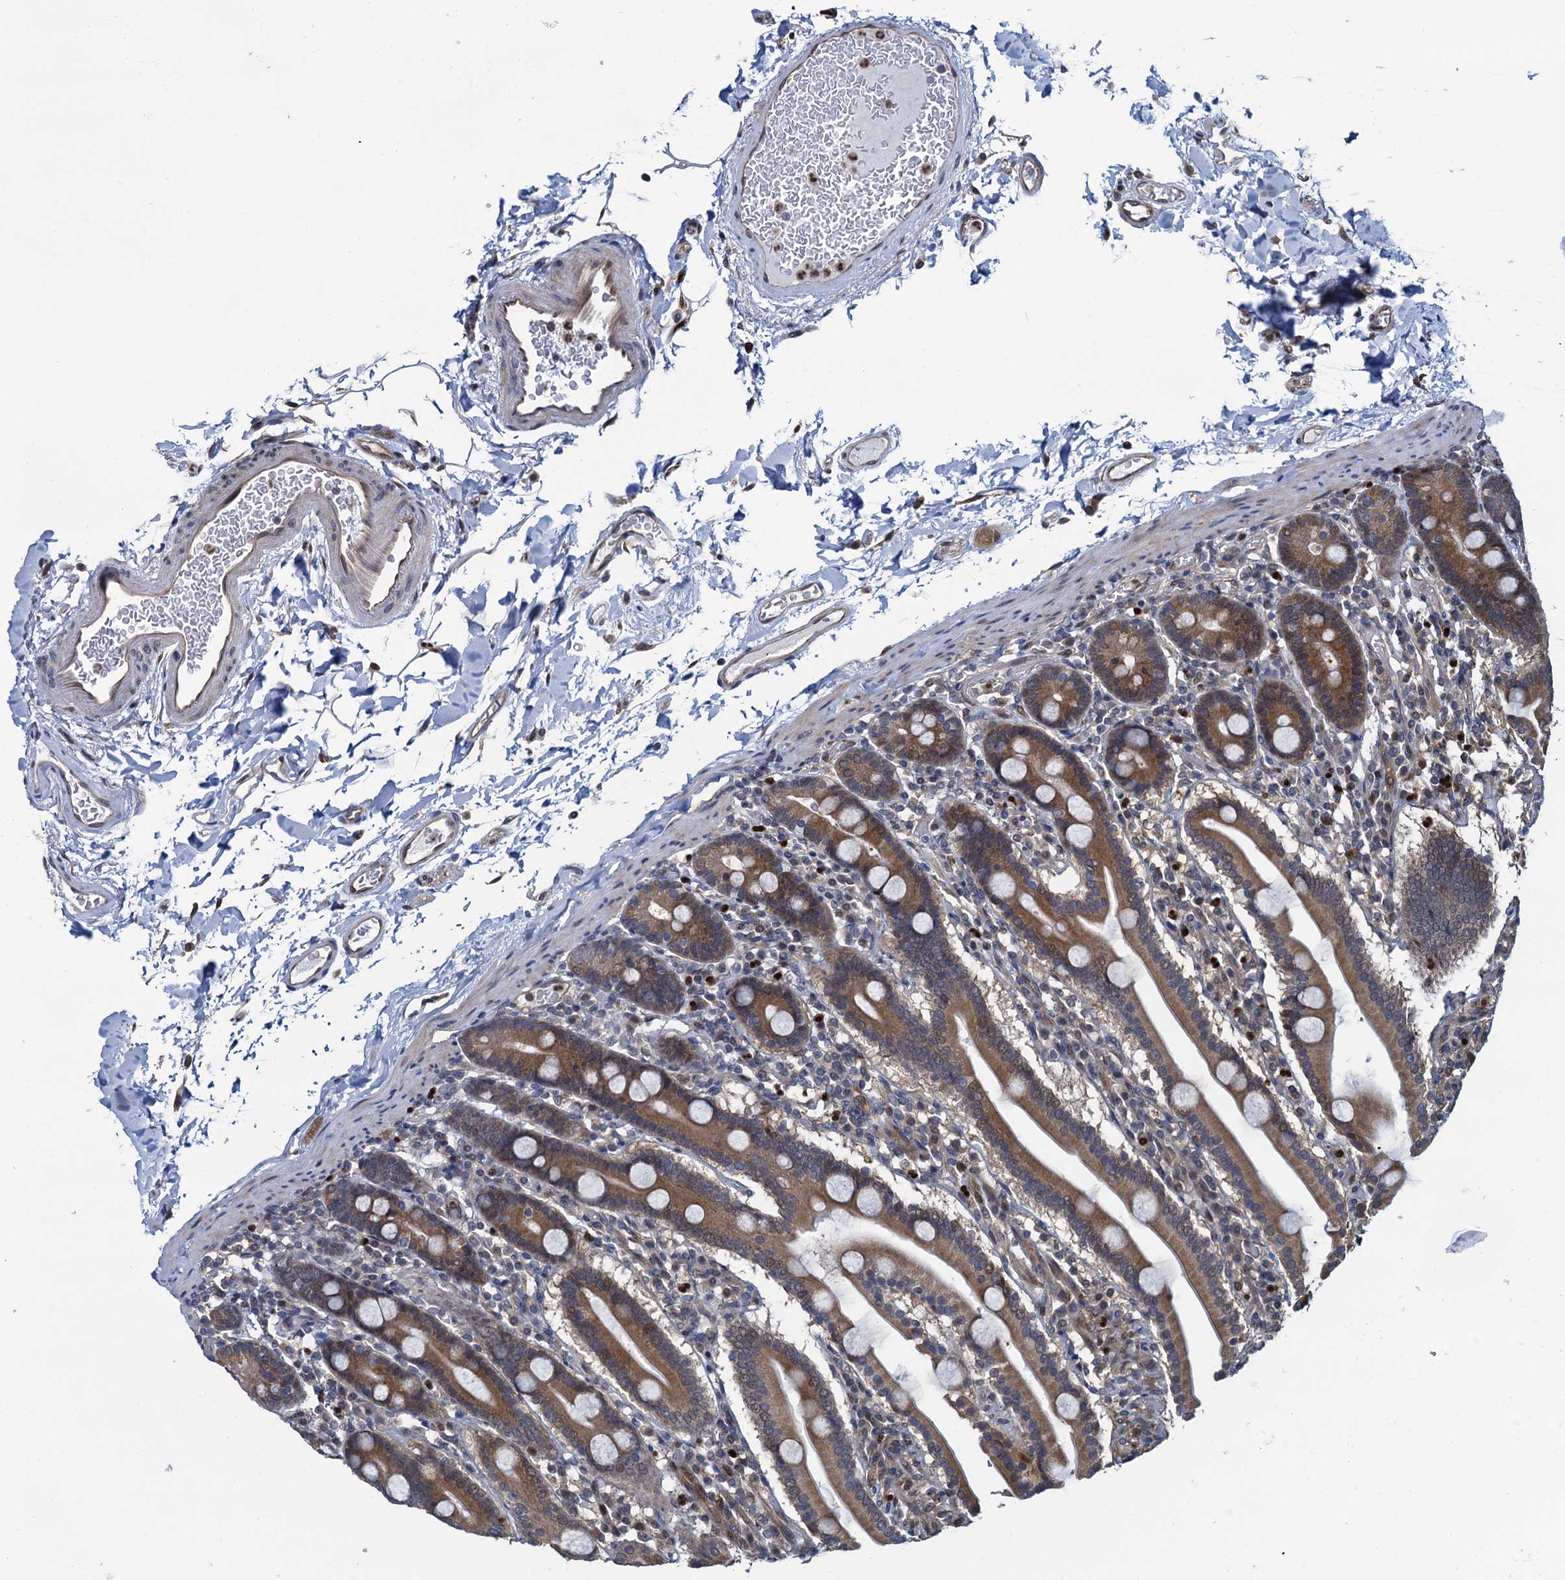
{"staining": {"intensity": "moderate", "quantity": ">75%", "location": "cytoplasmic/membranous"}, "tissue": "duodenum", "cell_type": "Glandular cells", "image_type": "normal", "snomed": [{"axis": "morphology", "description": "Normal tissue, NOS"}, {"axis": "topography", "description": "Duodenum"}], "caption": "A brown stain labels moderate cytoplasmic/membranous positivity of a protein in glandular cells of unremarkable duodenum. The staining was performed using DAB, with brown indicating positive protein expression. Nuclei are stained blue with hematoxylin.", "gene": "RNF125", "patient": {"sex": "male", "age": 55}}